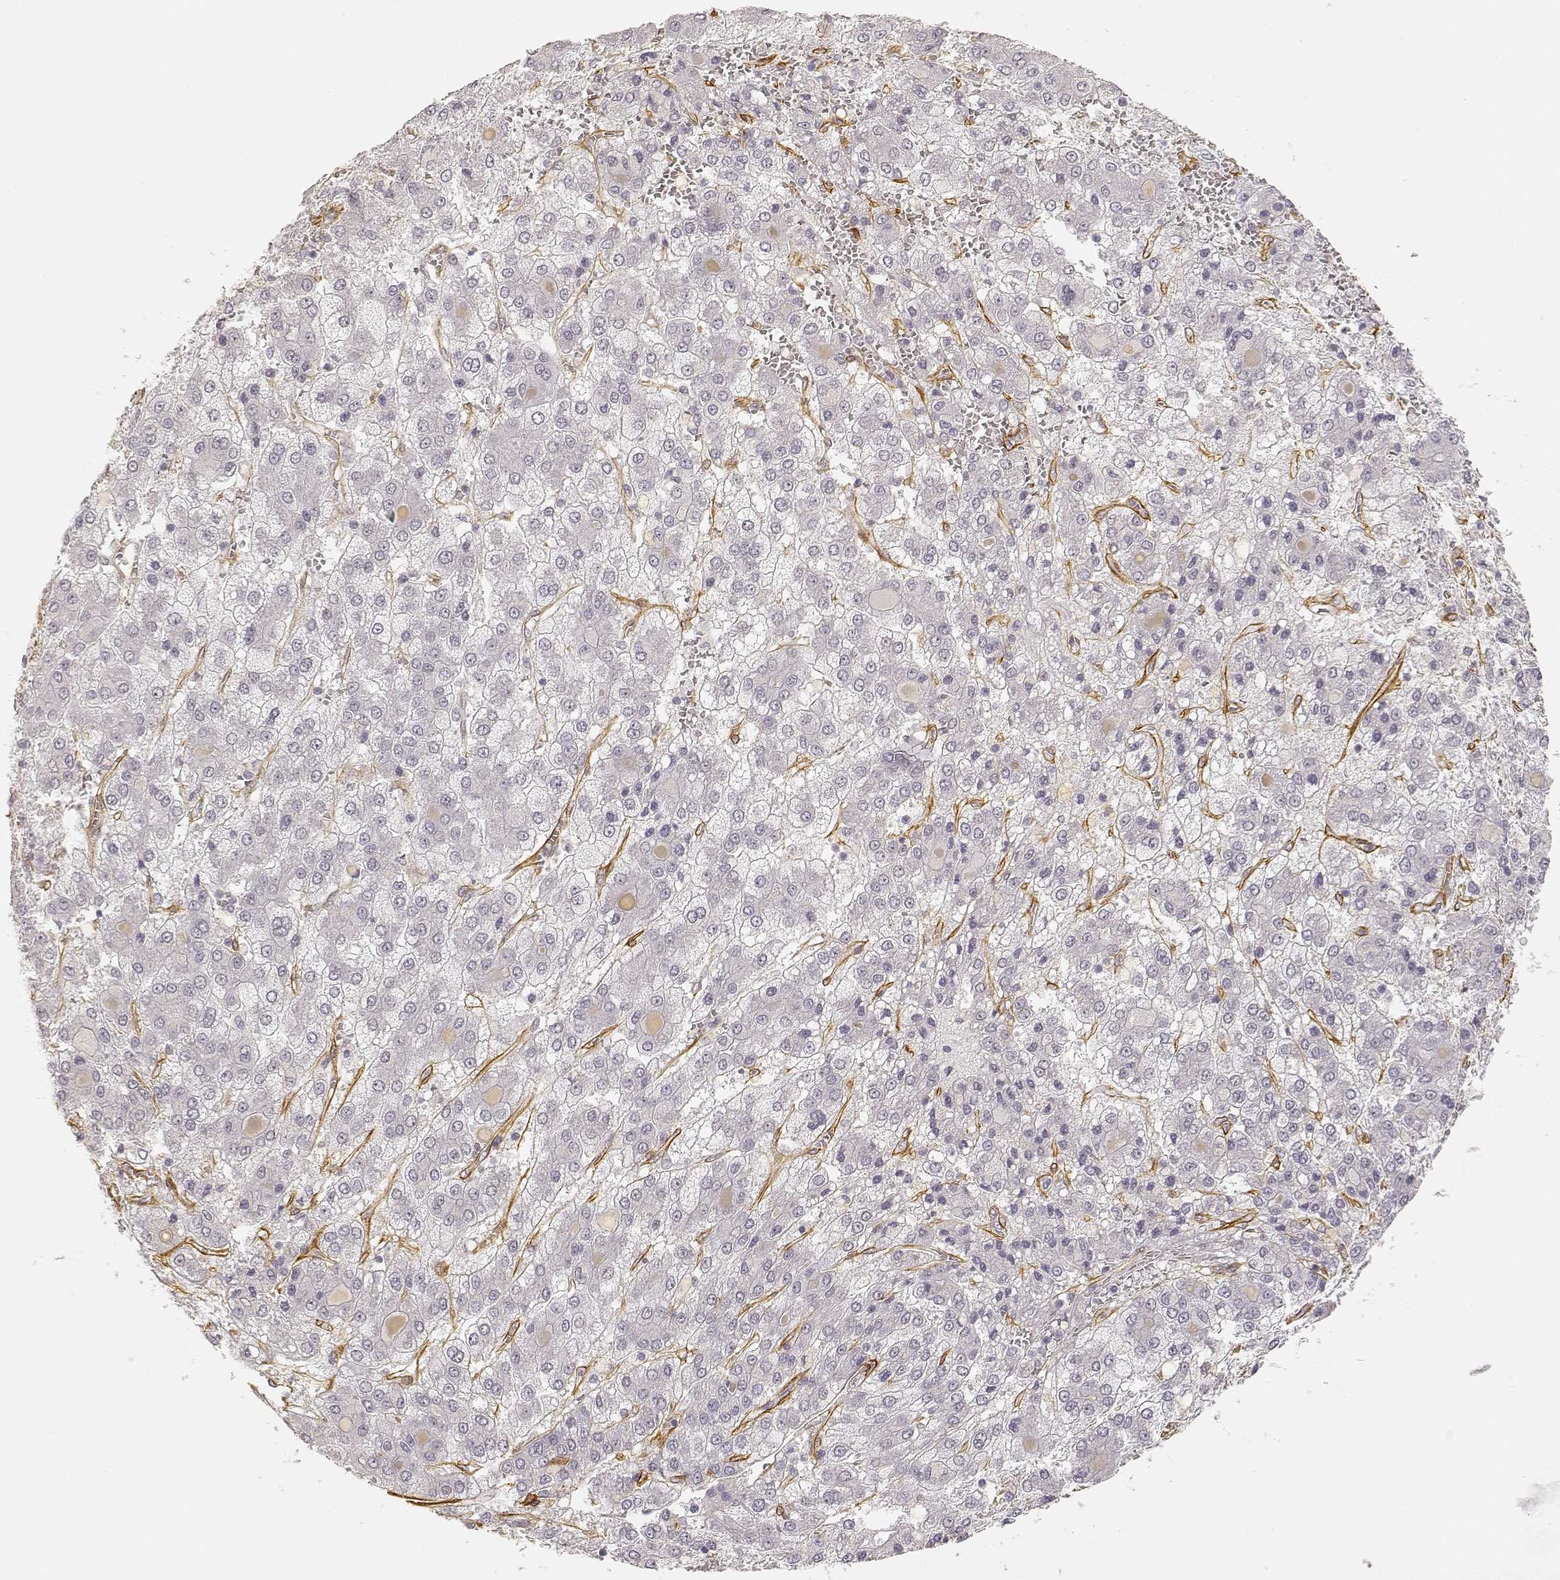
{"staining": {"intensity": "negative", "quantity": "none", "location": "none"}, "tissue": "liver cancer", "cell_type": "Tumor cells", "image_type": "cancer", "snomed": [{"axis": "morphology", "description": "Carcinoma, Hepatocellular, NOS"}, {"axis": "topography", "description": "Liver"}], "caption": "Hepatocellular carcinoma (liver) was stained to show a protein in brown. There is no significant staining in tumor cells.", "gene": "LAMA4", "patient": {"sex": "male", "age": 73}}